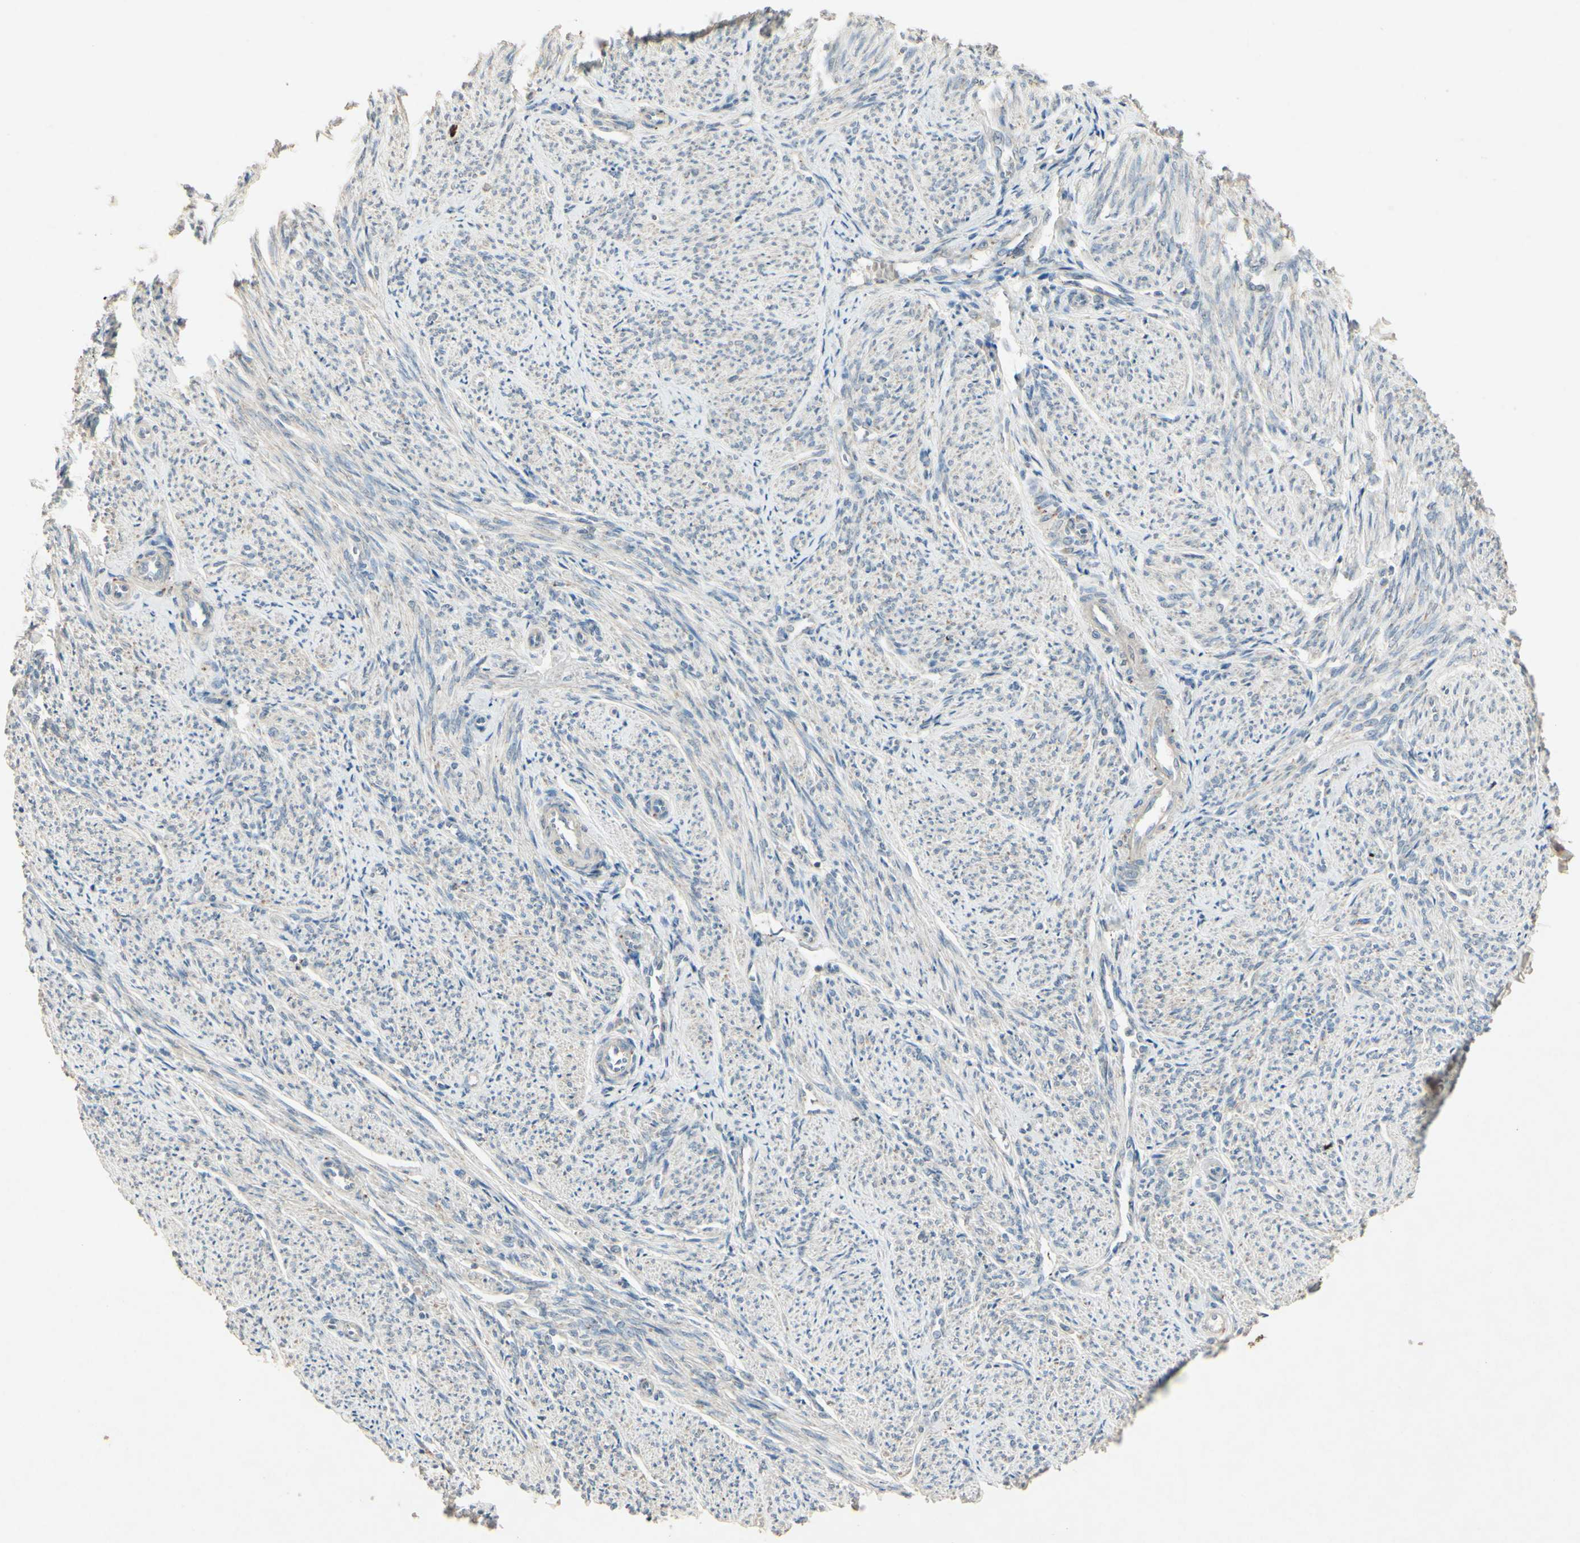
{"staining": {"intensity": "negative", "quantity": "none", "location": "none"}, "tissue": "smooth muscle", "cell_type": "Smooth muscle cells", "image_type": "normal", "snomed": [{"axis": "morphology", "description": "Normal tissue, NOS"}, {"axis": "topography", "description": "Smooth muscle"}], "caption": "IHC of normal smooth muscle demonstrates no expression in smooth muscle cells. Brightfield microscopy of immunohistochemistry (IHC) stained with DAB (3,3'-diaminobenzidine) (brown) and hematoxylin (blue), captured at high magnification.", "gene": "TIMM21", "patient": {"sex": "female", "age": 65}}